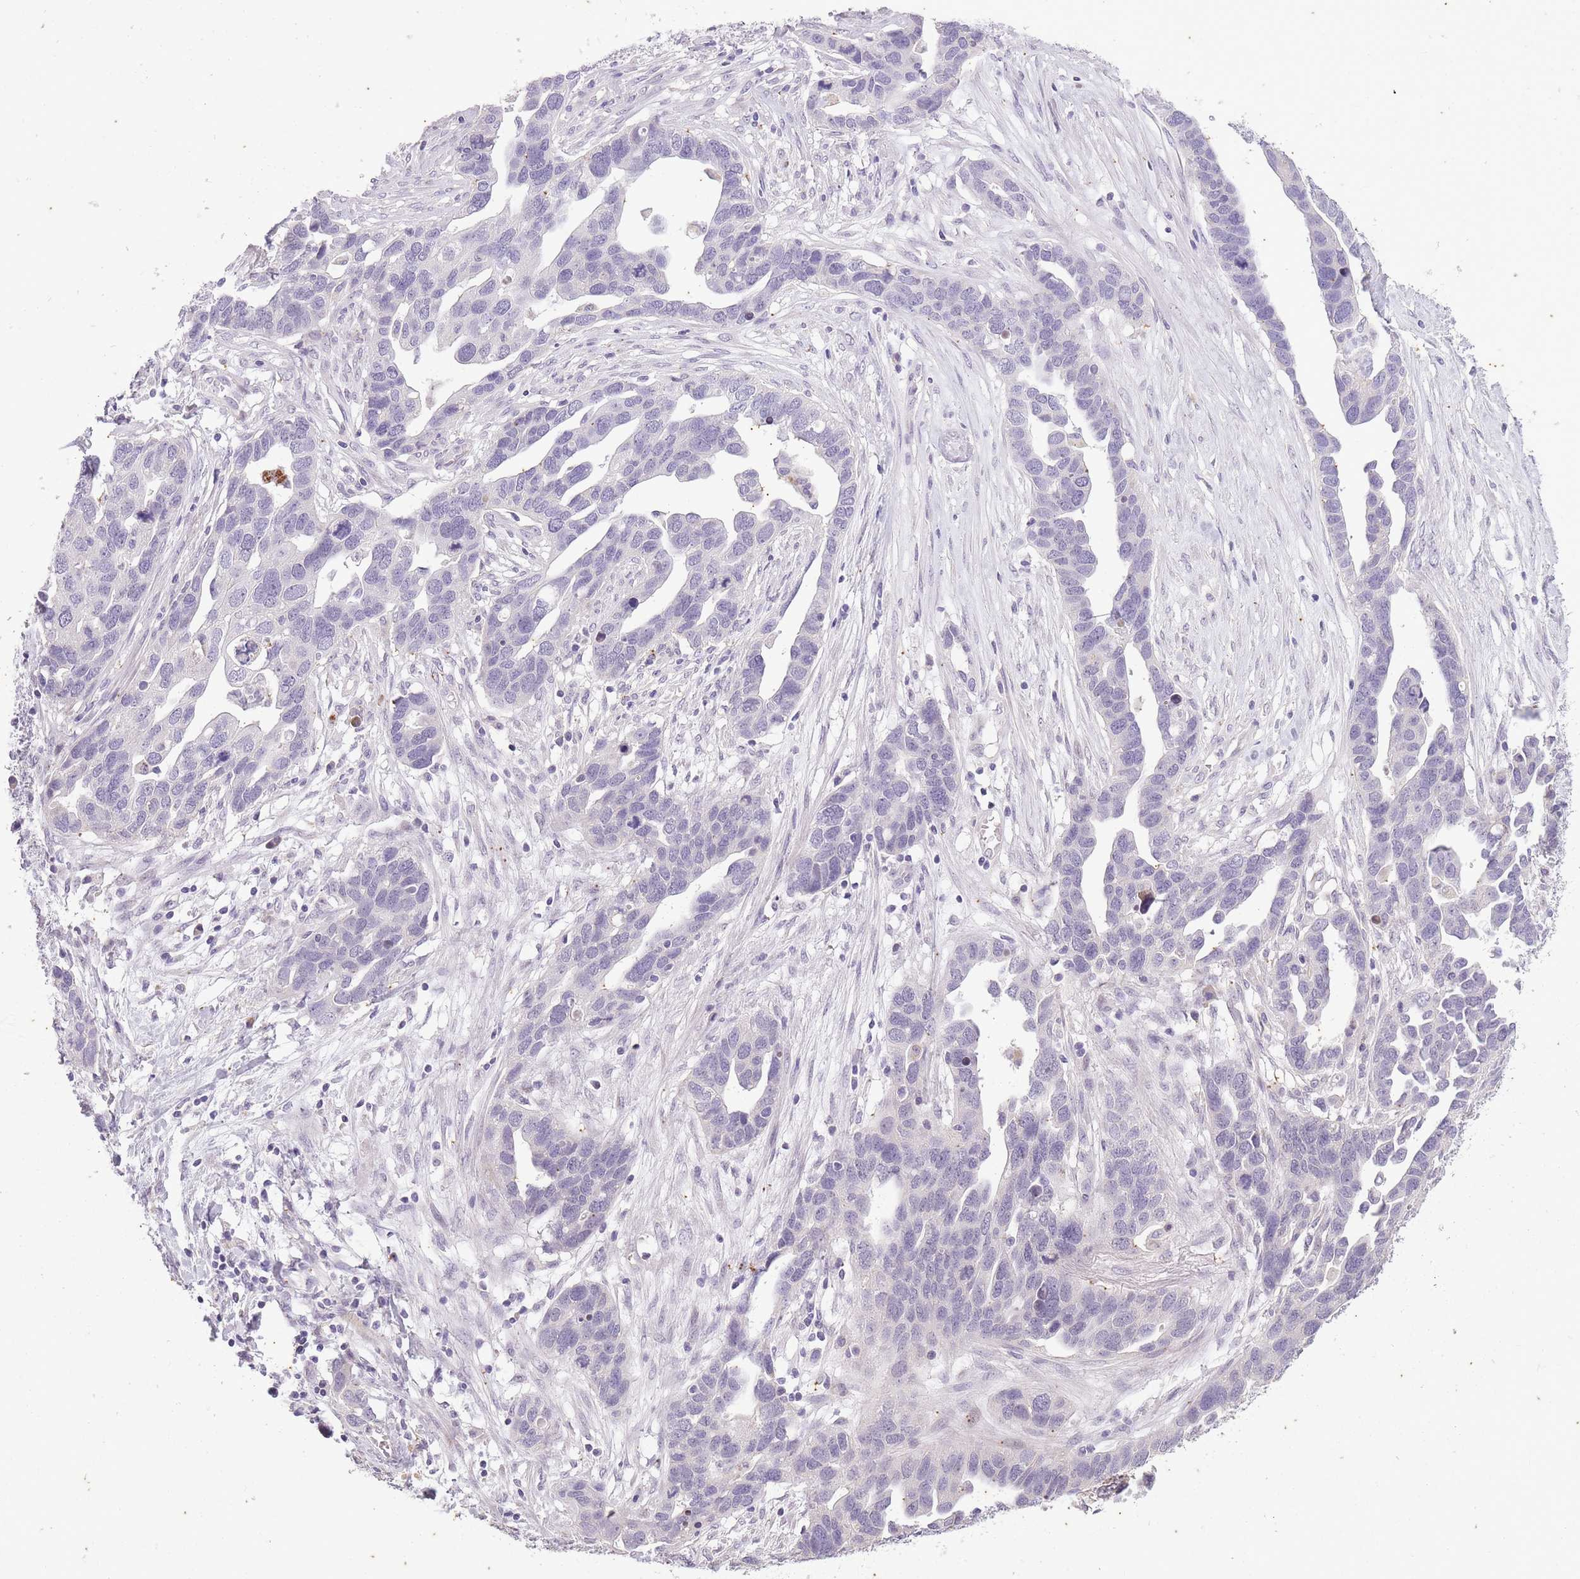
{"staining": {"intensity": "negative", "quantity": "none", "location": "none"}, "tissue": "ovarian cancer", "cell_type": "Tumor cells", "image_type": "cancer", "snomed": [{"axis": "morphology", "description": "Cystadenocarcinoma, serous, NOS"}, {"axis": "topography", "description": "Ovary"}], "caption": "The IHC histopathology image has no significant positivity in tumor cells of ovarian cancer (serous cystadenocarcinoma) tissue.", "gene": "CNTNAP3", "patient": {"sex": "female", "age": 54}}